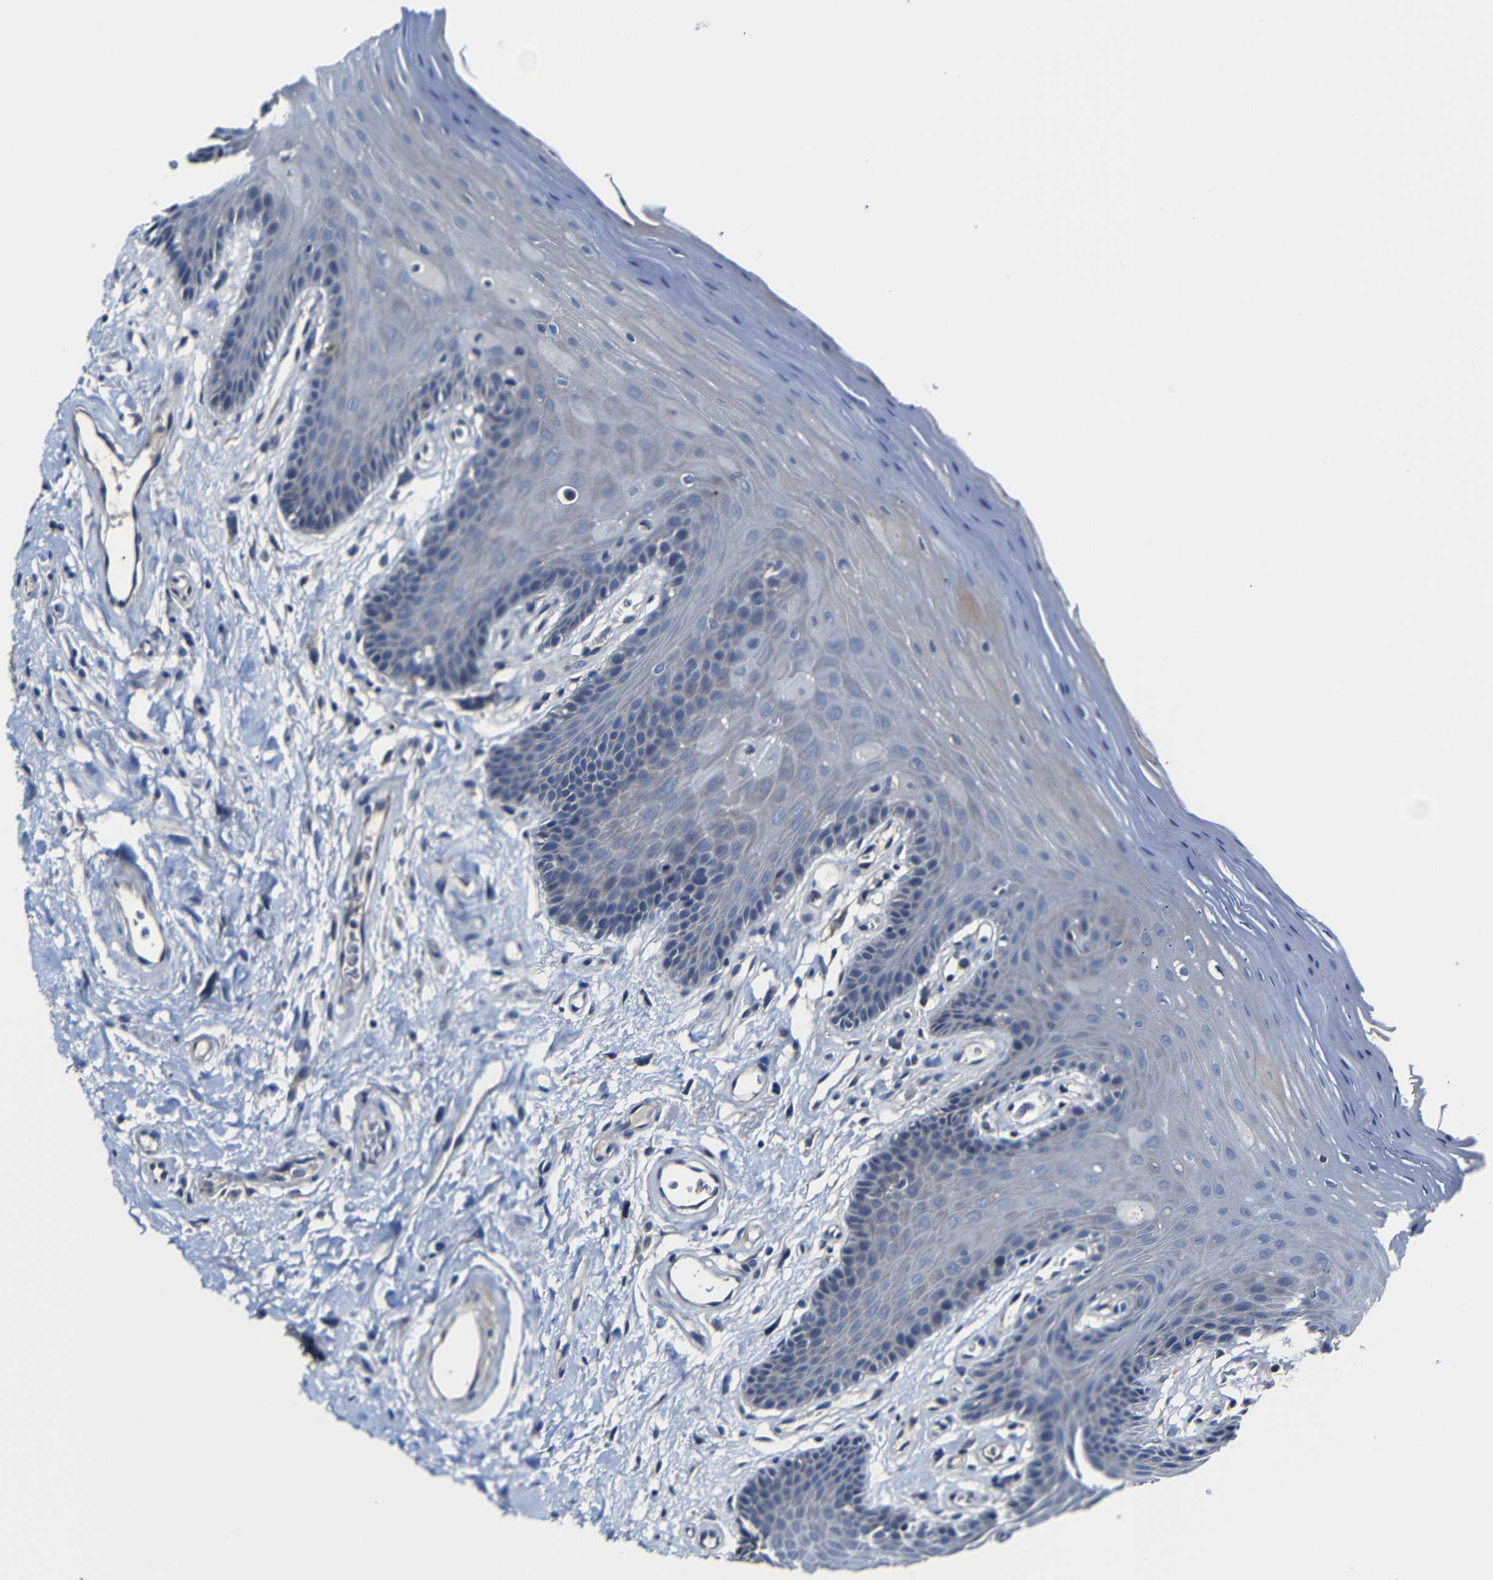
{"staining": {"intensity": "negative", "quantity": "none", "location": "none"}, "tissue": "oral mucosa", "cell_type": "Squamous epithelial cells", "image_type": "normal", "snomed": [{"axis": "morphology", "description": "Normal tissue, NOS"}, {"axis": "morphology", "description": "Squamous cell carcinoma, NOS"}, {"axis": "topography", "description": "Skeletal muscle"}, {"axis": "topography", "description": "Adipose tissue"}, {"axis": "topography", "description": "Vascular tissue"}, {"axis": "topography", "description": "Oral tissue"}, {"axis": "topography", "description": "Peripheral nerve tissue"}, {"axis": "topography", "description": "Head-Neck"}], "caption": "This photomicrograph is of benign oral mucosa stained with immunohistochemistry to label a protein in brown with the nuclei are counter-stained blue. There is no expression in squamous epithelial cells.", "gene": "AFDN", "patient": {"sex": "male", "age": 71}}